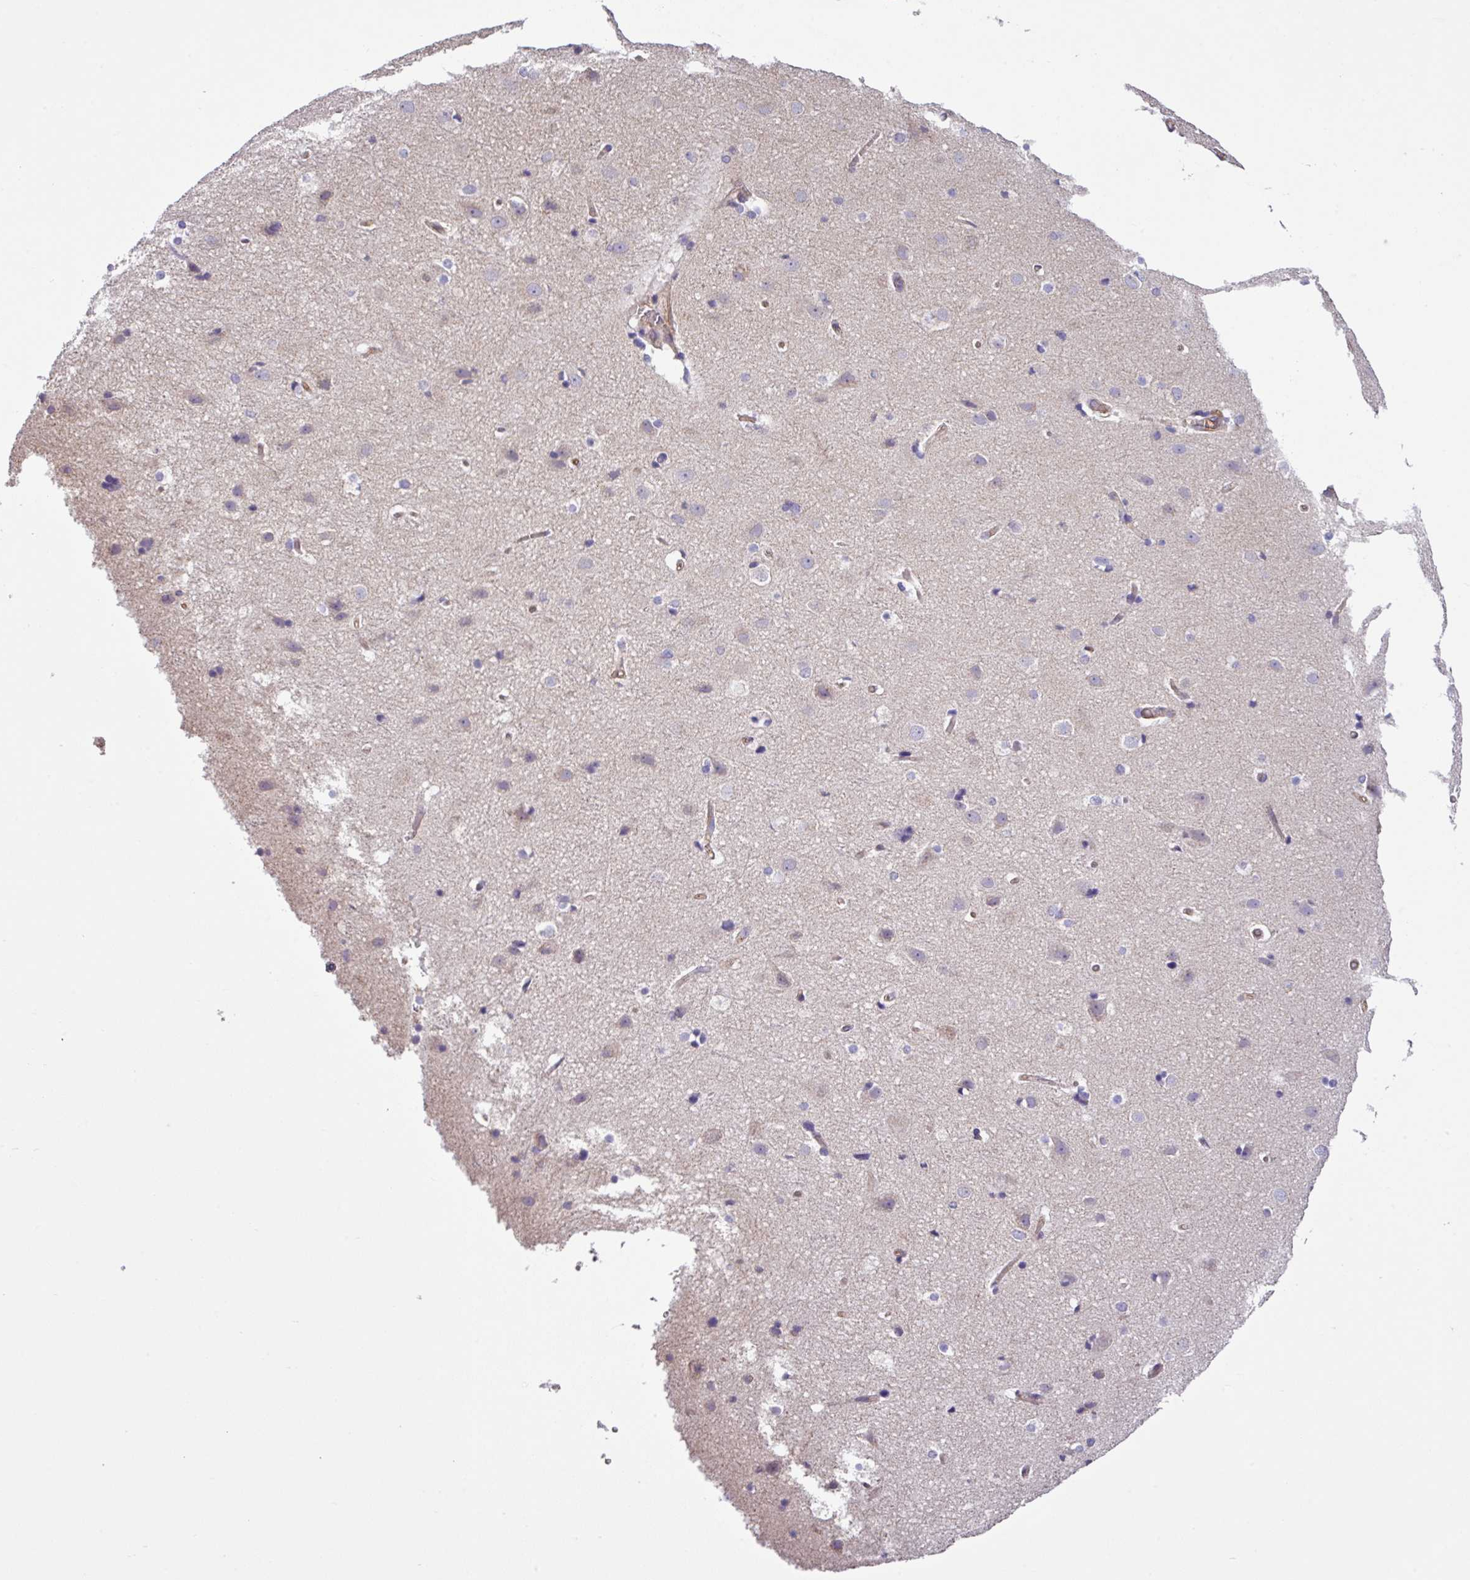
{"staining": {"intensity": "weak", "quantity": ">75%", "location": "cytoplasmic/membranous"}, "tissue": "cerebral cortex", "cell_type": "Endothelial cells", "image_type": "normal", "snomed": [{"axis": "morphology", "description": "Normal tissue, NOS"}, {"axis": "topography", "description": "Cerebral cortex"}], "caption": "This histopathology image reveals benign cerebral cortex stained with immunohistochemistry (IHC) to label a protein in brown. The cytoplasmic/membranous of endothelial cells show weak positivity for the protein. Nuclei are counter-stained blue.", "gene": "SLC23A2", "patient": {"sex": "male", "age": 54}}